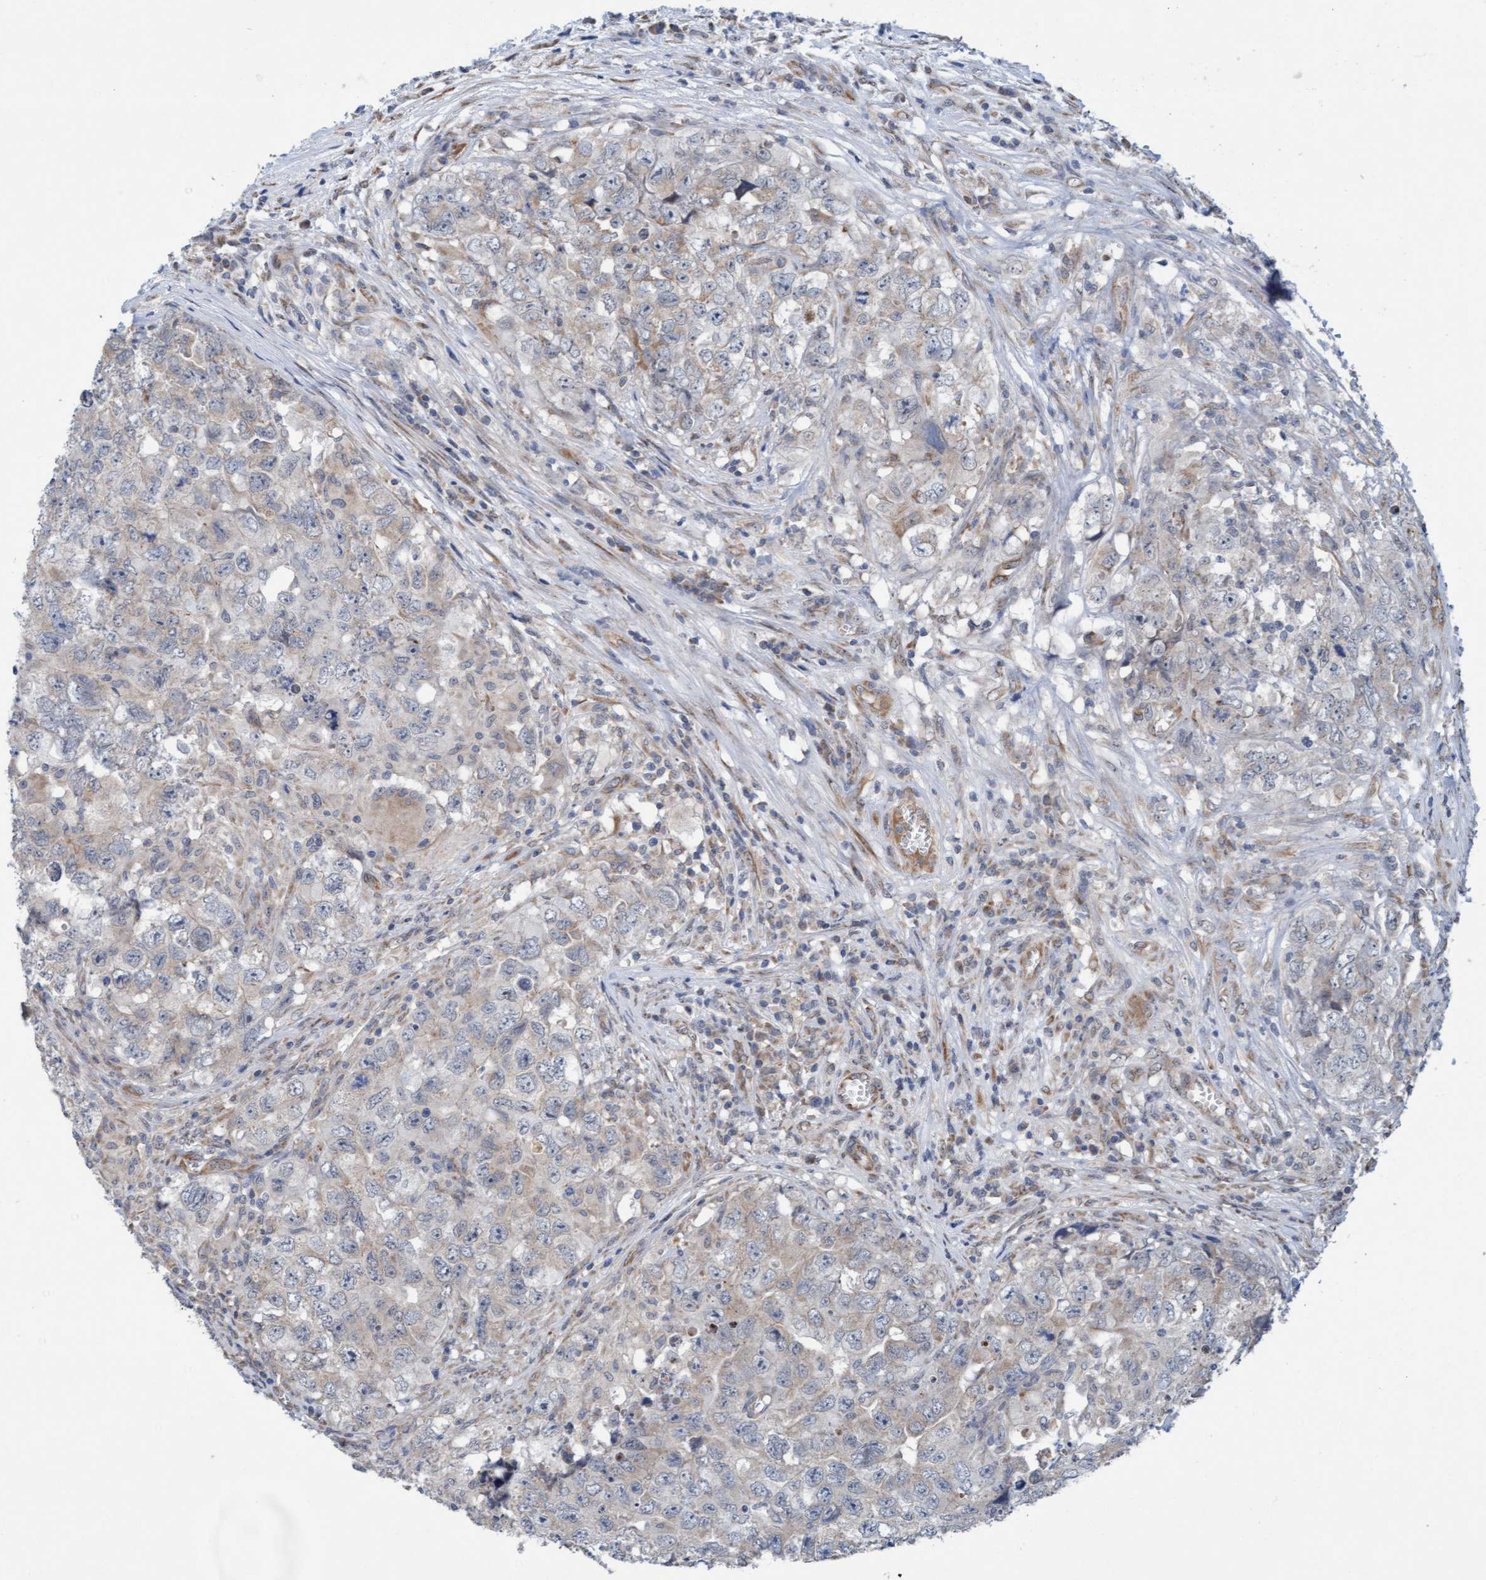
{"staining": {"intensity": "weak", "quantity": "<25%", "location": "cytoplasmic/membranous"}, "tissue": "testis cancer", "cell_type": "Tumor cells", "image_type": "cancer", "snomed": [{"axis": "morphology", "description": "Seminoma, NOS"}, {"axis": "morphology", "description": "Carcinoma, Embryonal, NOS"}, {"axis": "topography", "description": "Testis"}], "caption": "Immunohistochemistry (IHC) micrograph of neoplastic tissue: testis cancer (seminoma) stained with DAB (3,3'-diaminobenzidine) demonstrates no significant protein positivity in tumor cells.", "gene": "ZNF566", "patient": {"sex": "male", "age": 43}}